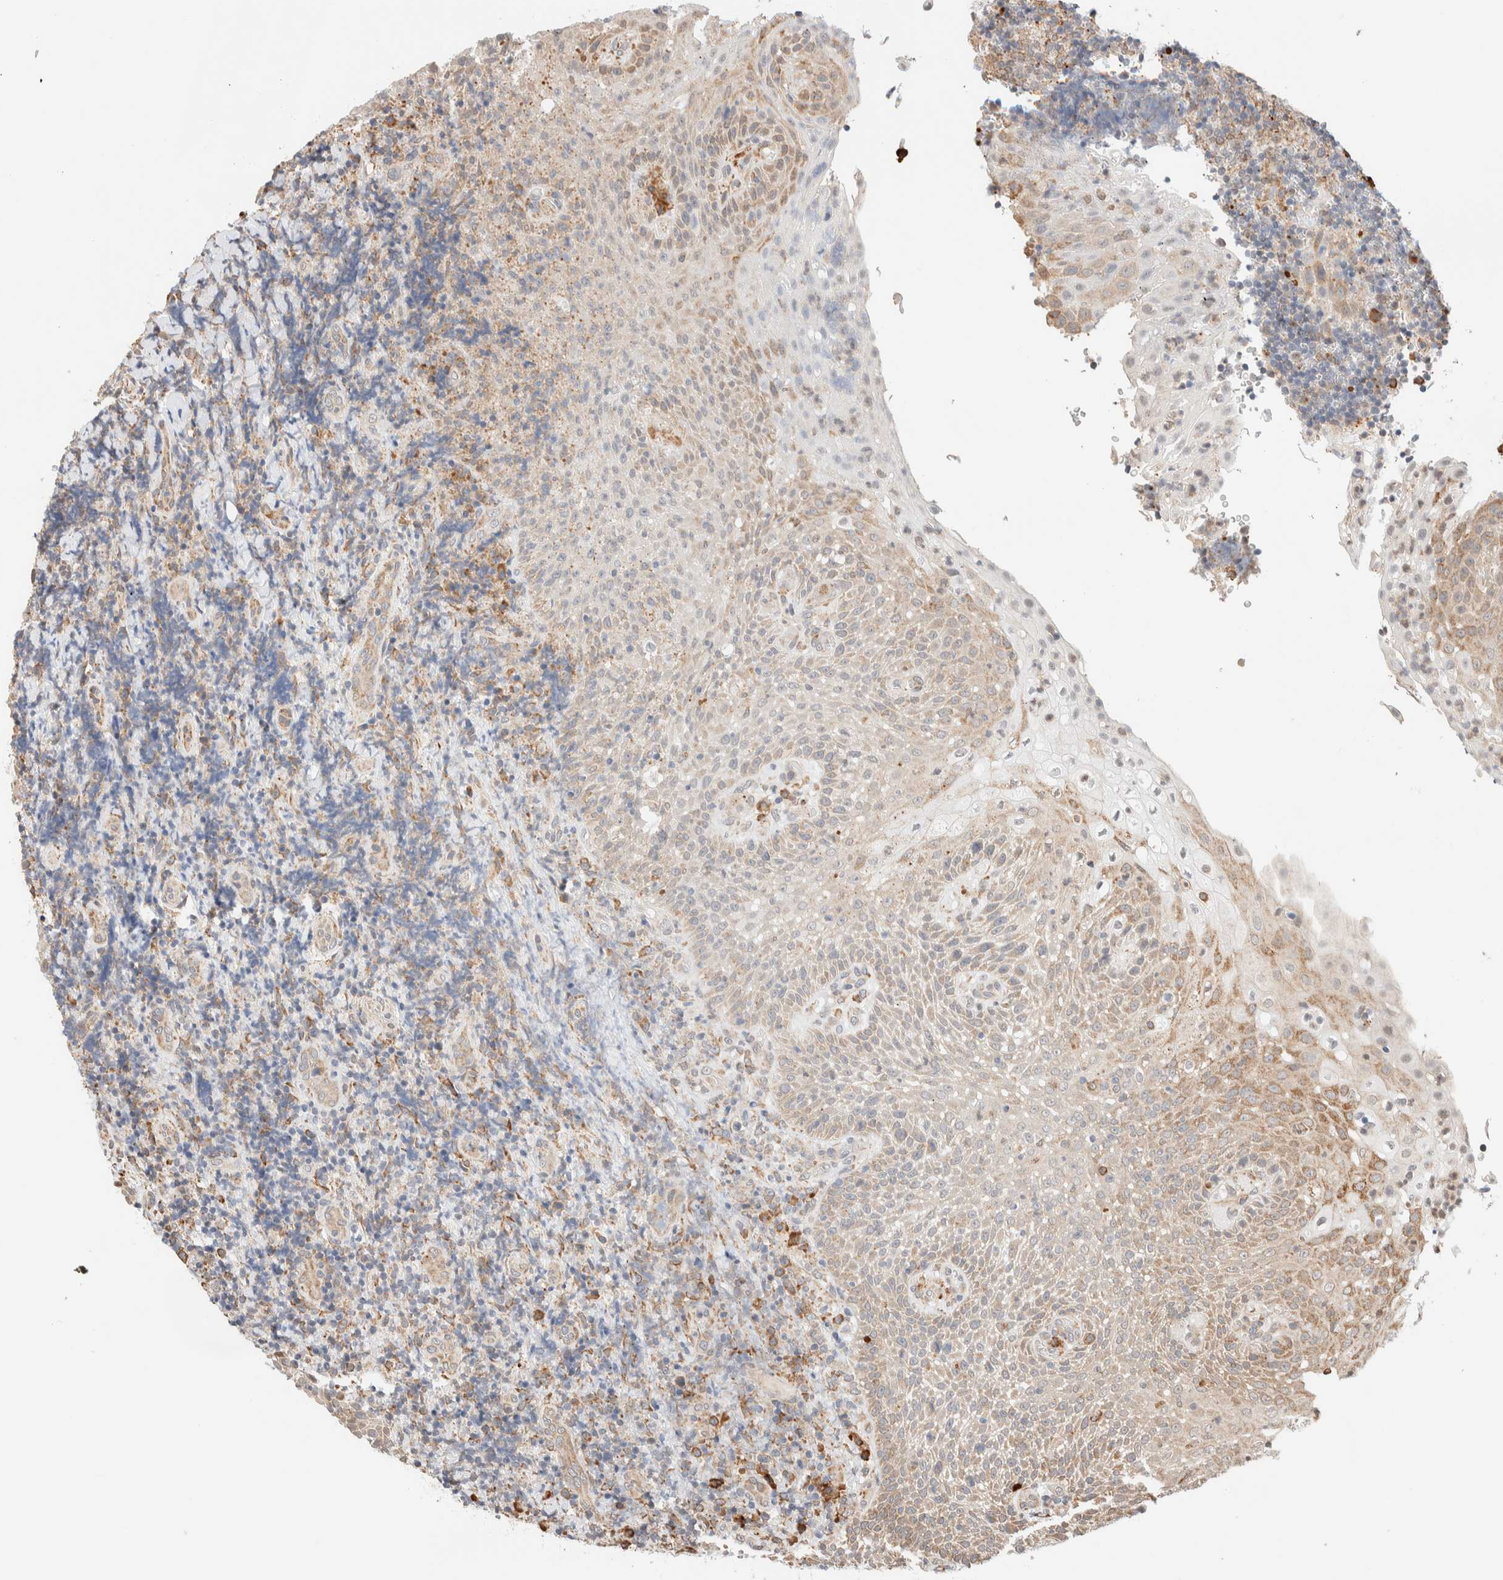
{"staining": {"intensity": "negative", "quantity": "none", "location": "none"}, "tissue": "lymphoma", "cell_type": "Tumor cells", "image_type": "cancer", "snomed": [{"axis": "morphology", "description": "Malignant lymphoma, non-Hodgkin's type, High grade"}, {"axis": "topography", "description": "Tonsil"}], "caption": "IHC micrograph of neoplastic tissue: human malignant lymphoma, non-Hodgkin's type (high-grade) stained with DAB (3,3'-diaminobenzidine) demonstrates no significant protein staining in tumor cells.", "gene": "INTS1", "patient": {"sex": "female", "age": 36}}